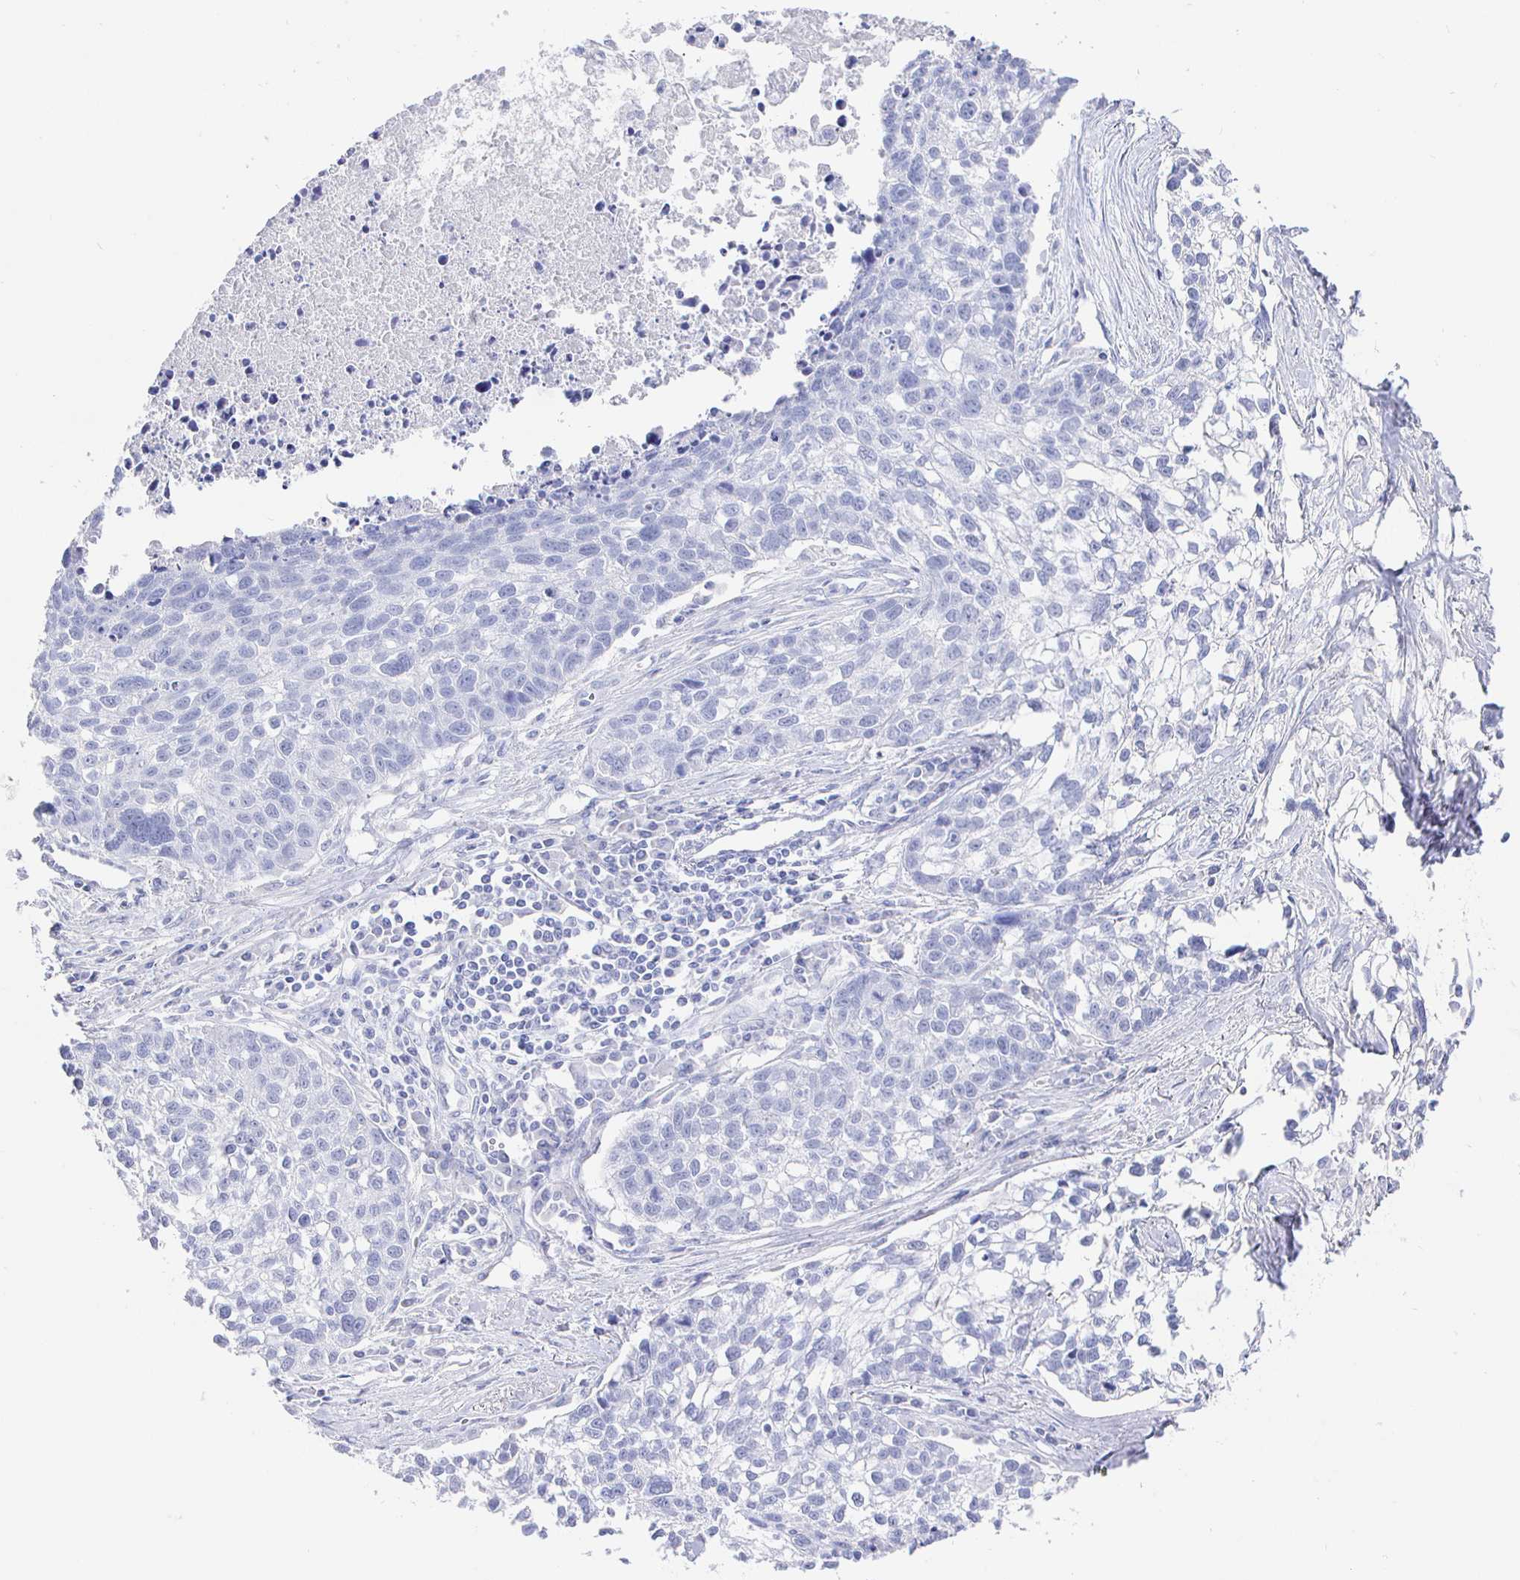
{"staining": {"intensity": "negative", "quantity": "none", "location": "none"}, "tissue": "lung cancer", "cell_type": "Tumor cells", "image_type": "cancer", "snomed": [{"axis": "morphology", "description": "Squamous cell carcinoma, NOS"}, {"axis": "topography", "description": "Lung"}], "caption": "Immunohistochemistry (IHC) photomicrograph of neoplastic tissue: lung cancer (squamous cell carcinoma) stained with DAB (3,3'-diaminobenzidine) exhibits no significant protein expression in tumor cells. Nuclei are stained in blue.", "gene": "CLCA1", "patient": {"sex": "male", "age": 74}}